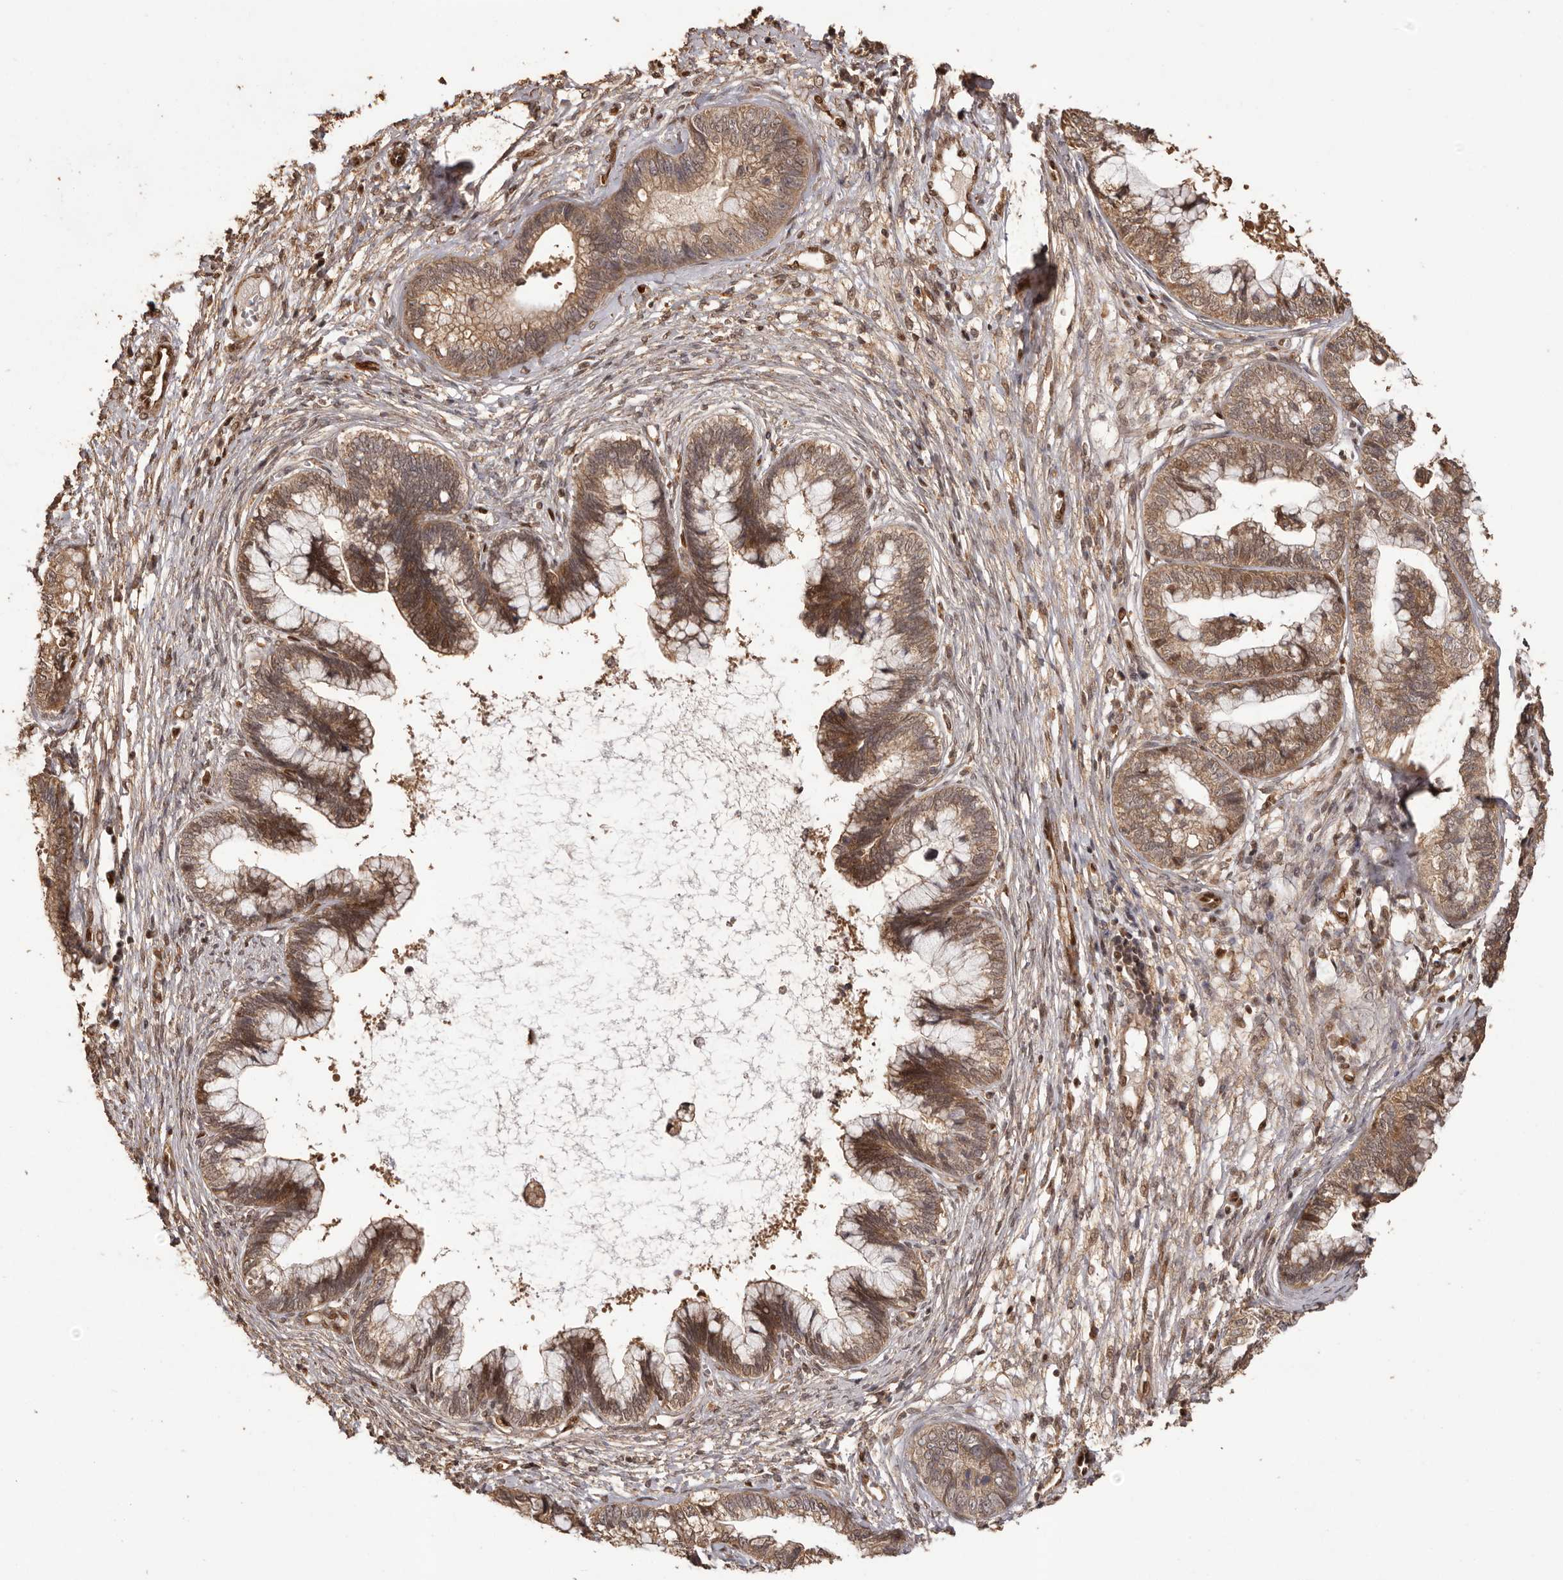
{"staining": {"intensity": "moderate", "quantity": ">75%", "location": "cytoplasmic/membranous,nuclear"}, "tissue": "cervical cancer", "cell_type": "Tumor cells", "image_type": "cancer", "snomed": [{"axis": "morphology", "description": "Adenocarcinoma, NOS"}, {"axis": "topography", "description": "Cervix"}], "caption": "Immunohistochemical staining of human cervical cancer (adenocarcinoma) reveals medium levels of moderate cytoplasmic/membranous and nuclear protein expression in about >75% of tumor cells.", "gene": "UBR2", "patient": {"sex": "female", "age": 44}}